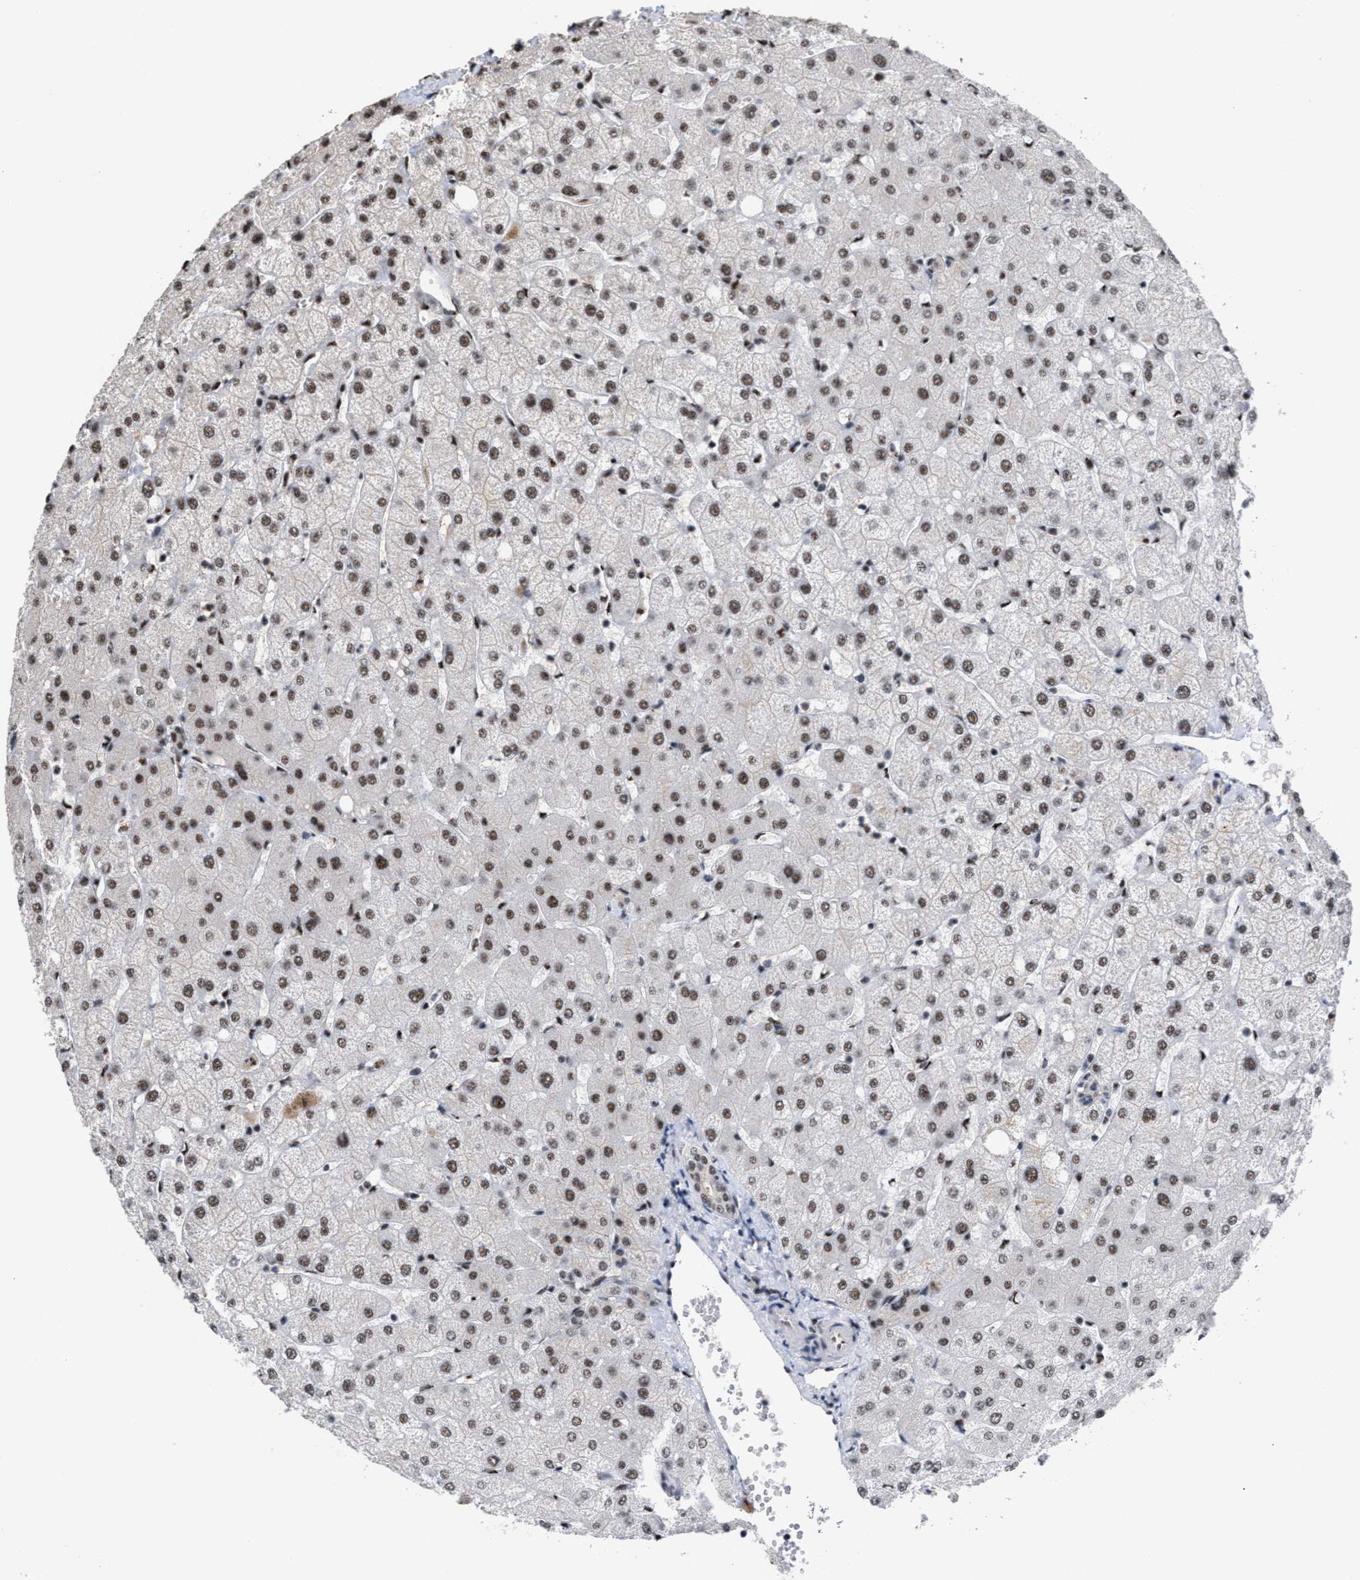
{"staining": {"intensity": "moderate", "quantity": ">75%", "location": "nuclear"}, "tissue": "liver", "cell_type": "Cholangiocytes", "image_type": "normal", "snomed": [{"axis": "morphology", "description": "Normal tissue, NOS"}, {"axis": "topography", "description": "Liver"}], "caption": "The micrograph exhibits immunohistochemical staining of benign liver. There is moderate nuclear staining is seen in approximately >75% of cholangiocytes.", "gene": "EIF4A3", "patient": {"sex": "female", "age": 54}}